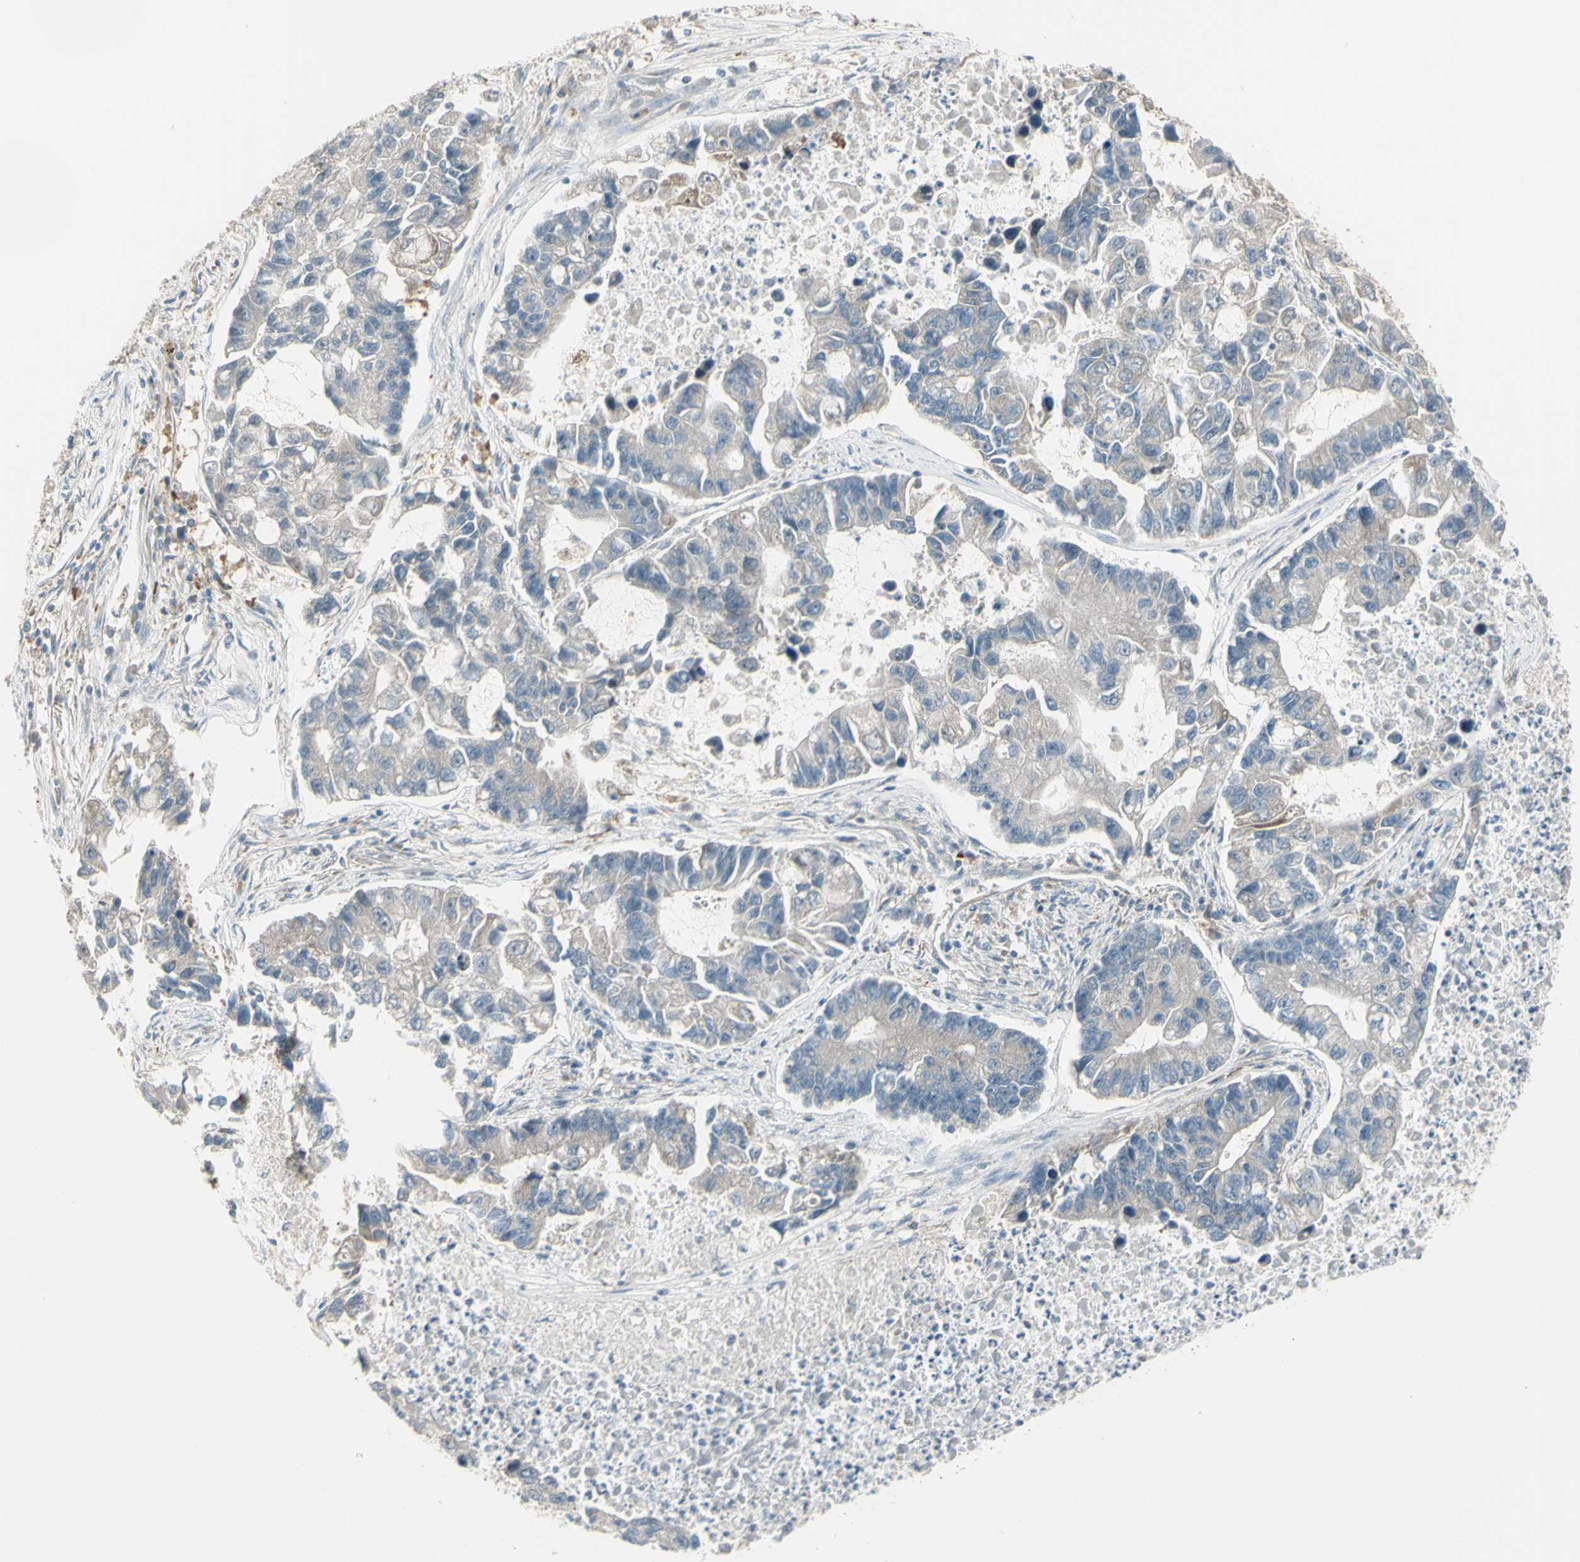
{"staining": {"intensity": "weak", "quantity": ">75%", "location": "cytoplasmic/membranous"}, "tissue": "lung cancer", "cell_type": "Tumor cells", "image_type": "cancer", "snomed": [{"axis": "morphology", "description": "Adenocarcinoma, NOS"}, {"axis": "topography", "description": "Lung"}], "caption": "A micrograph showing weak cytoplasmic/membranous positivity in about >75% of tumor cells in adenocarcinoma (lung), as visualized by brown immunohistochemical staining.", "gene": "NAXD", "patient": {"sex": "female", "age": 51}}